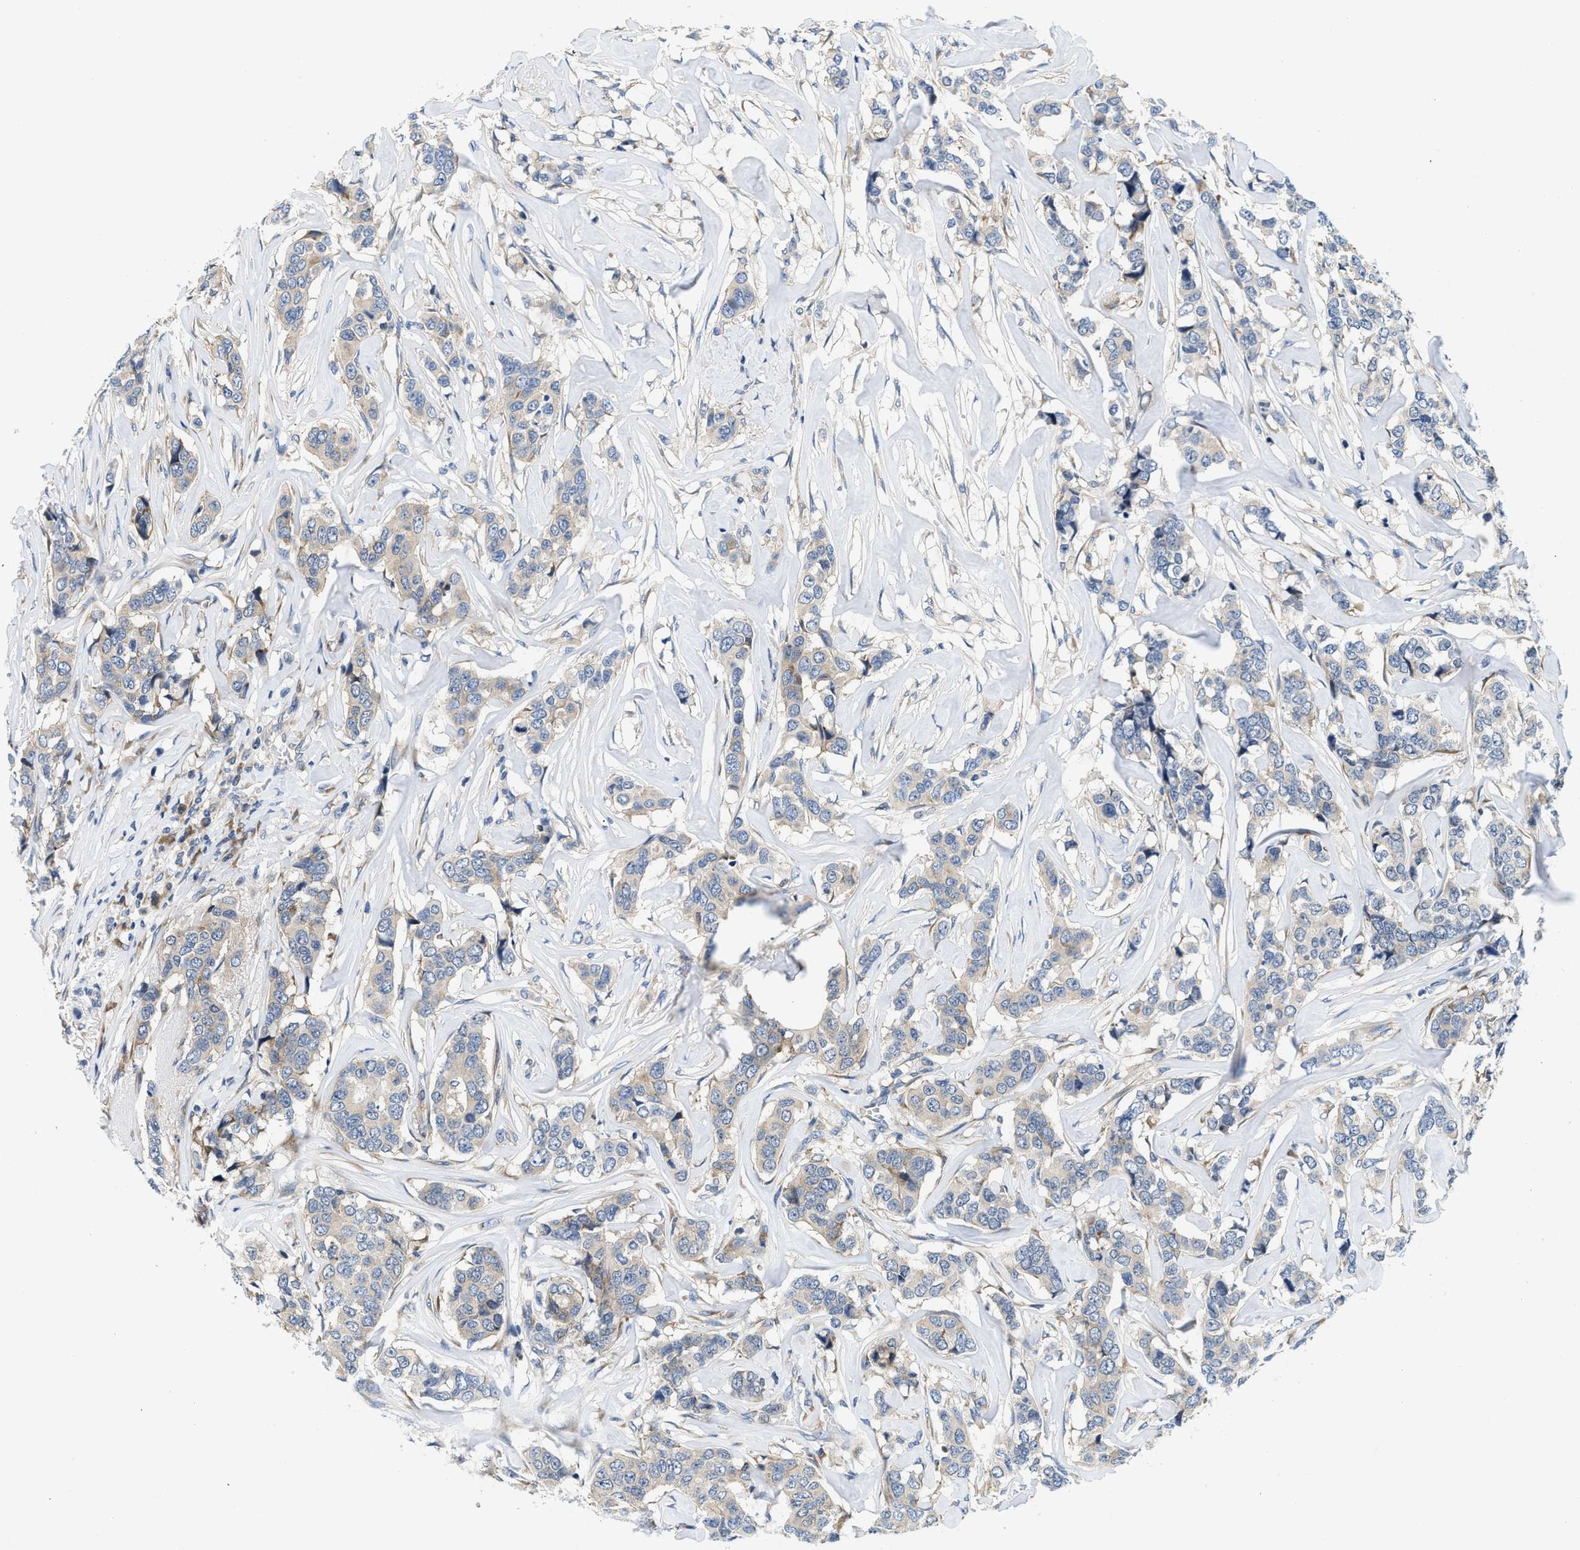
{"staining": {"intensity": "weak", "quantity": "25%-75%", "location": "cytoplasmic/membranous"}, "tissue": "breast cancer", "cell_type": "Tumor cells", "image_type": "cancer", "snomed": [{"axis": "morphology", "description": "Lobular carcinoma"}, {"axis": "topography", "description": "Breast"}], "caption": "Protein expression by IHC reveals weak cytoplasmic/membranous expression in approximately 25%-75% of tumor cells in breast cancer.", "gene": "IKBKE", "patient": {"sex": "female", "age": 59}}